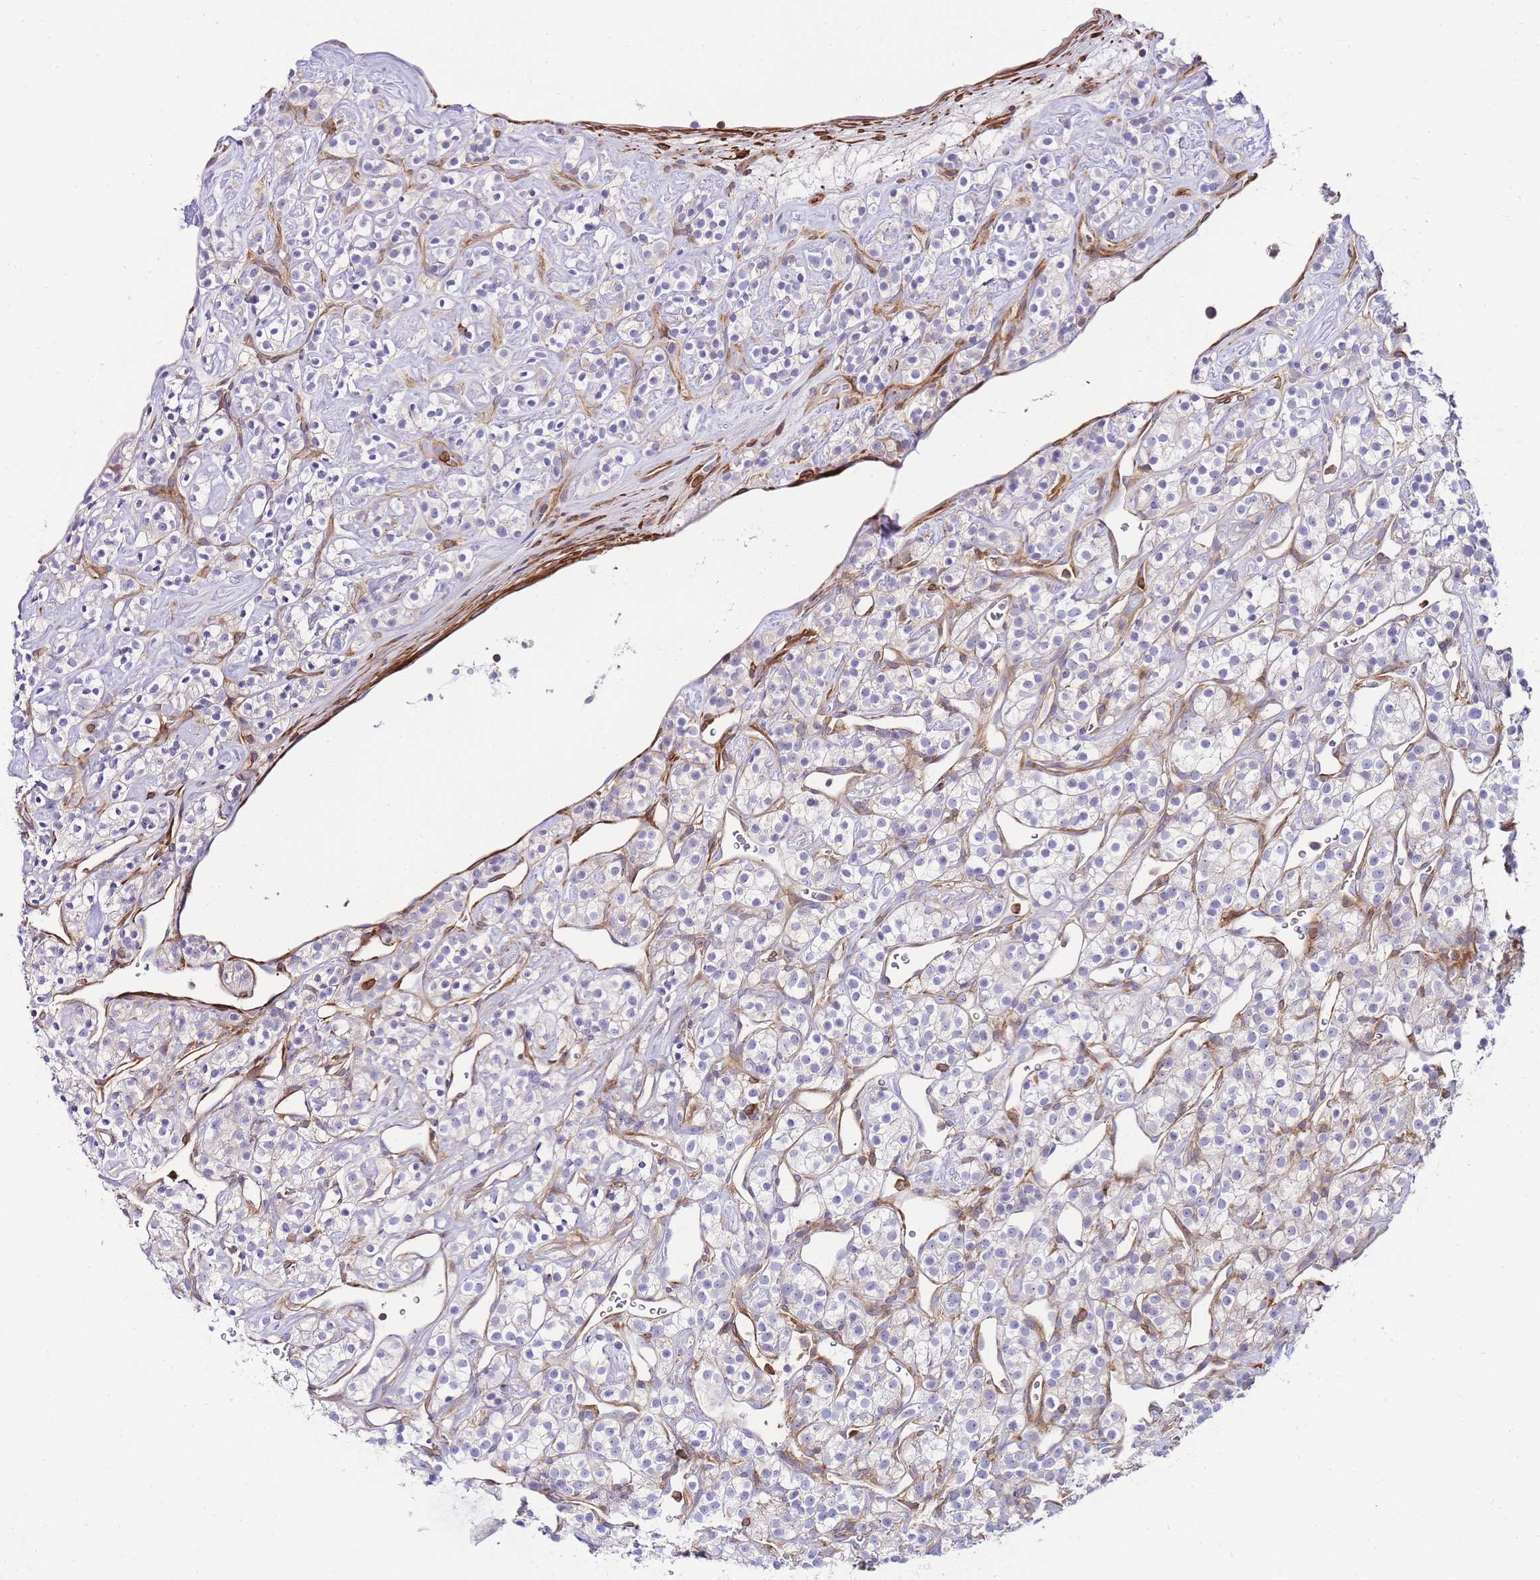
{"staining": {"intensity": "negative", "quantity": "none", "location": "none"}, "tissue": "renal cancer", "cell_type": "Tumor cells", "image_type": "cancer", "snomed": [{"axis": "morphology", "description": "Adenocarcinoma, NOS"}, {"axis": "topography", "description": "Kidney"}], "caption": "A high-resolution photomicrograph shows immunohistochemistry (IHC) staining of renal cancer, which exhibits no significant staining in tumor cells.", "gene": "FBN3", "patient": {"sex": "male", "age": 77}}